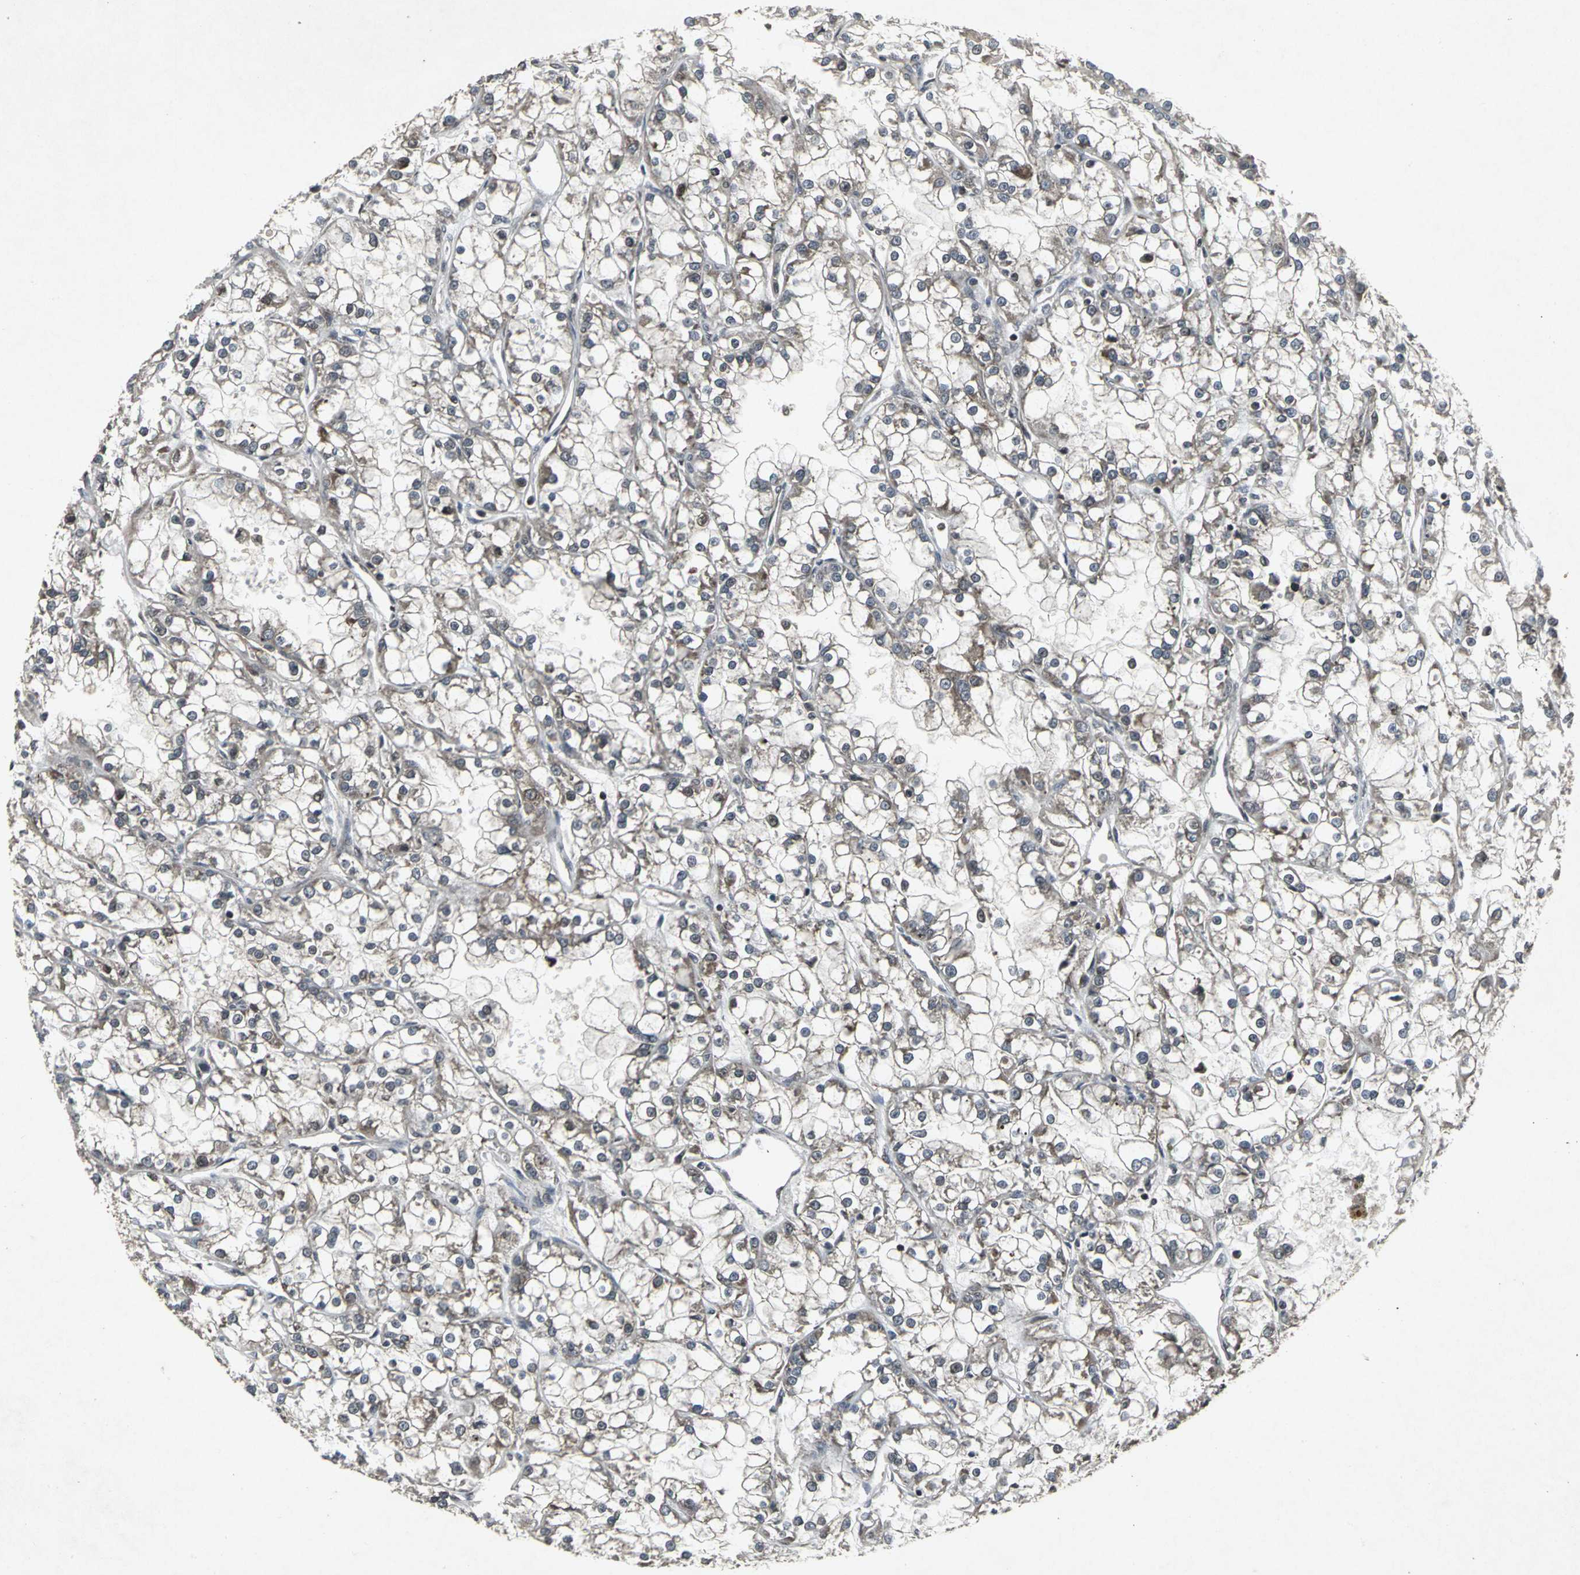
{"staining": {"intensity": "moderate", "quantity": ">75%", "location": "cytoplasmic/membranous"}, "tissue": "renal cancer", "cell_type": "Tumor cells", "image_type": "cancer", "snomed": [{"axis": "morphology", "description": "Adenocarcinoma, NOS"}, {"axis": "topography", "description": "Kidney"}], "caption": "Moderate cytoplasmic/membranous staining for a protein is appreciated in approximately >75% of tumor cells of renal adenocarcinoma using immunohistochemistry.", "gene": "SH2B3", "patient": {"sex": "female", "age": 52}}